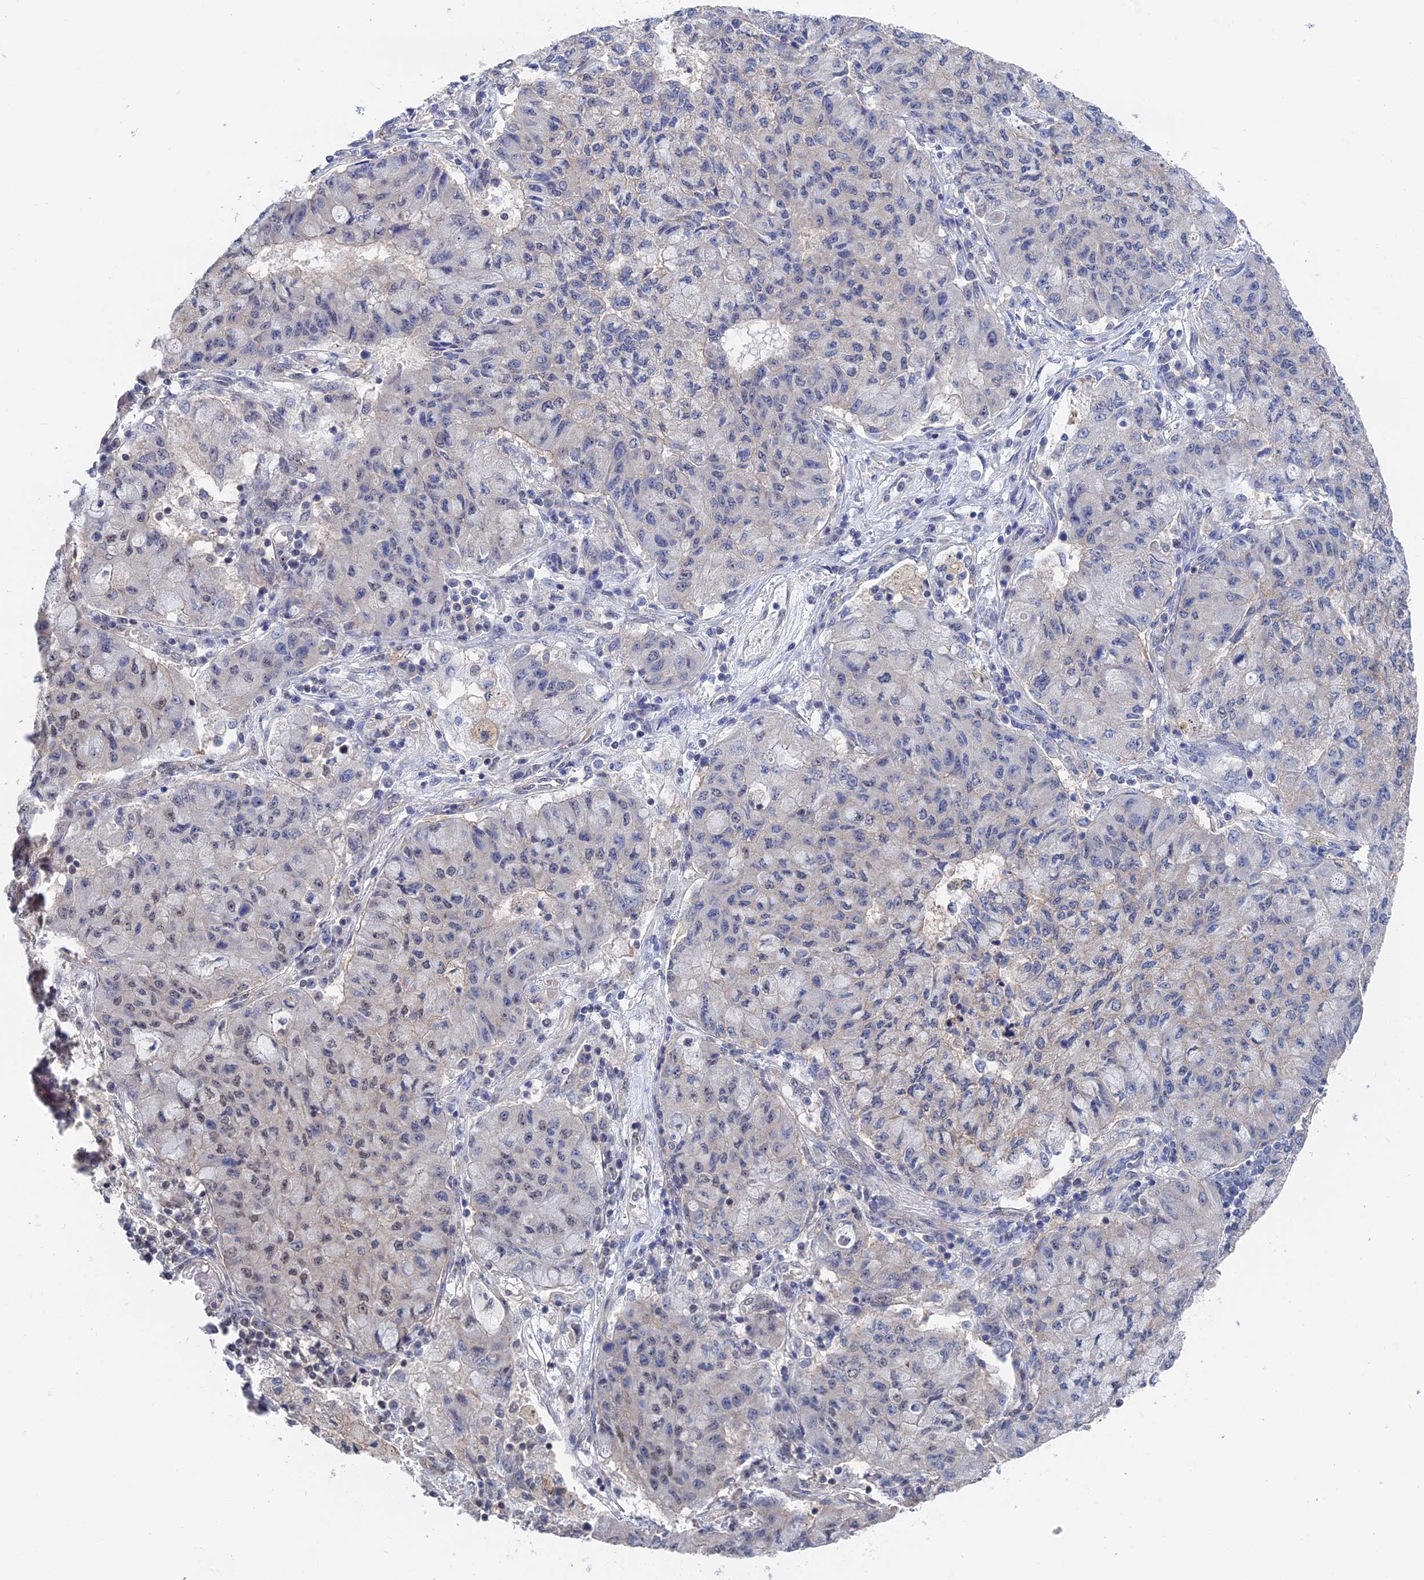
{"staining": {"intensity": "weak", "quantity": "<25%", "location": "nuclear"}, "tissue": "lung cancer", "cell_type": "Tumor cells", "image_type": "cancer", "snomed": [{"axis": "morphology", "description": "Squamous cell carcinoma, NOS"}, {"axis": "topography", "description": "Lung"}], "caption": "An image of human lung cancer (squamous cell carcinoma) is negative for staining in tumor cells.", "gene": "TSSC4", "patient": {"sex": "male", "age": 74}}